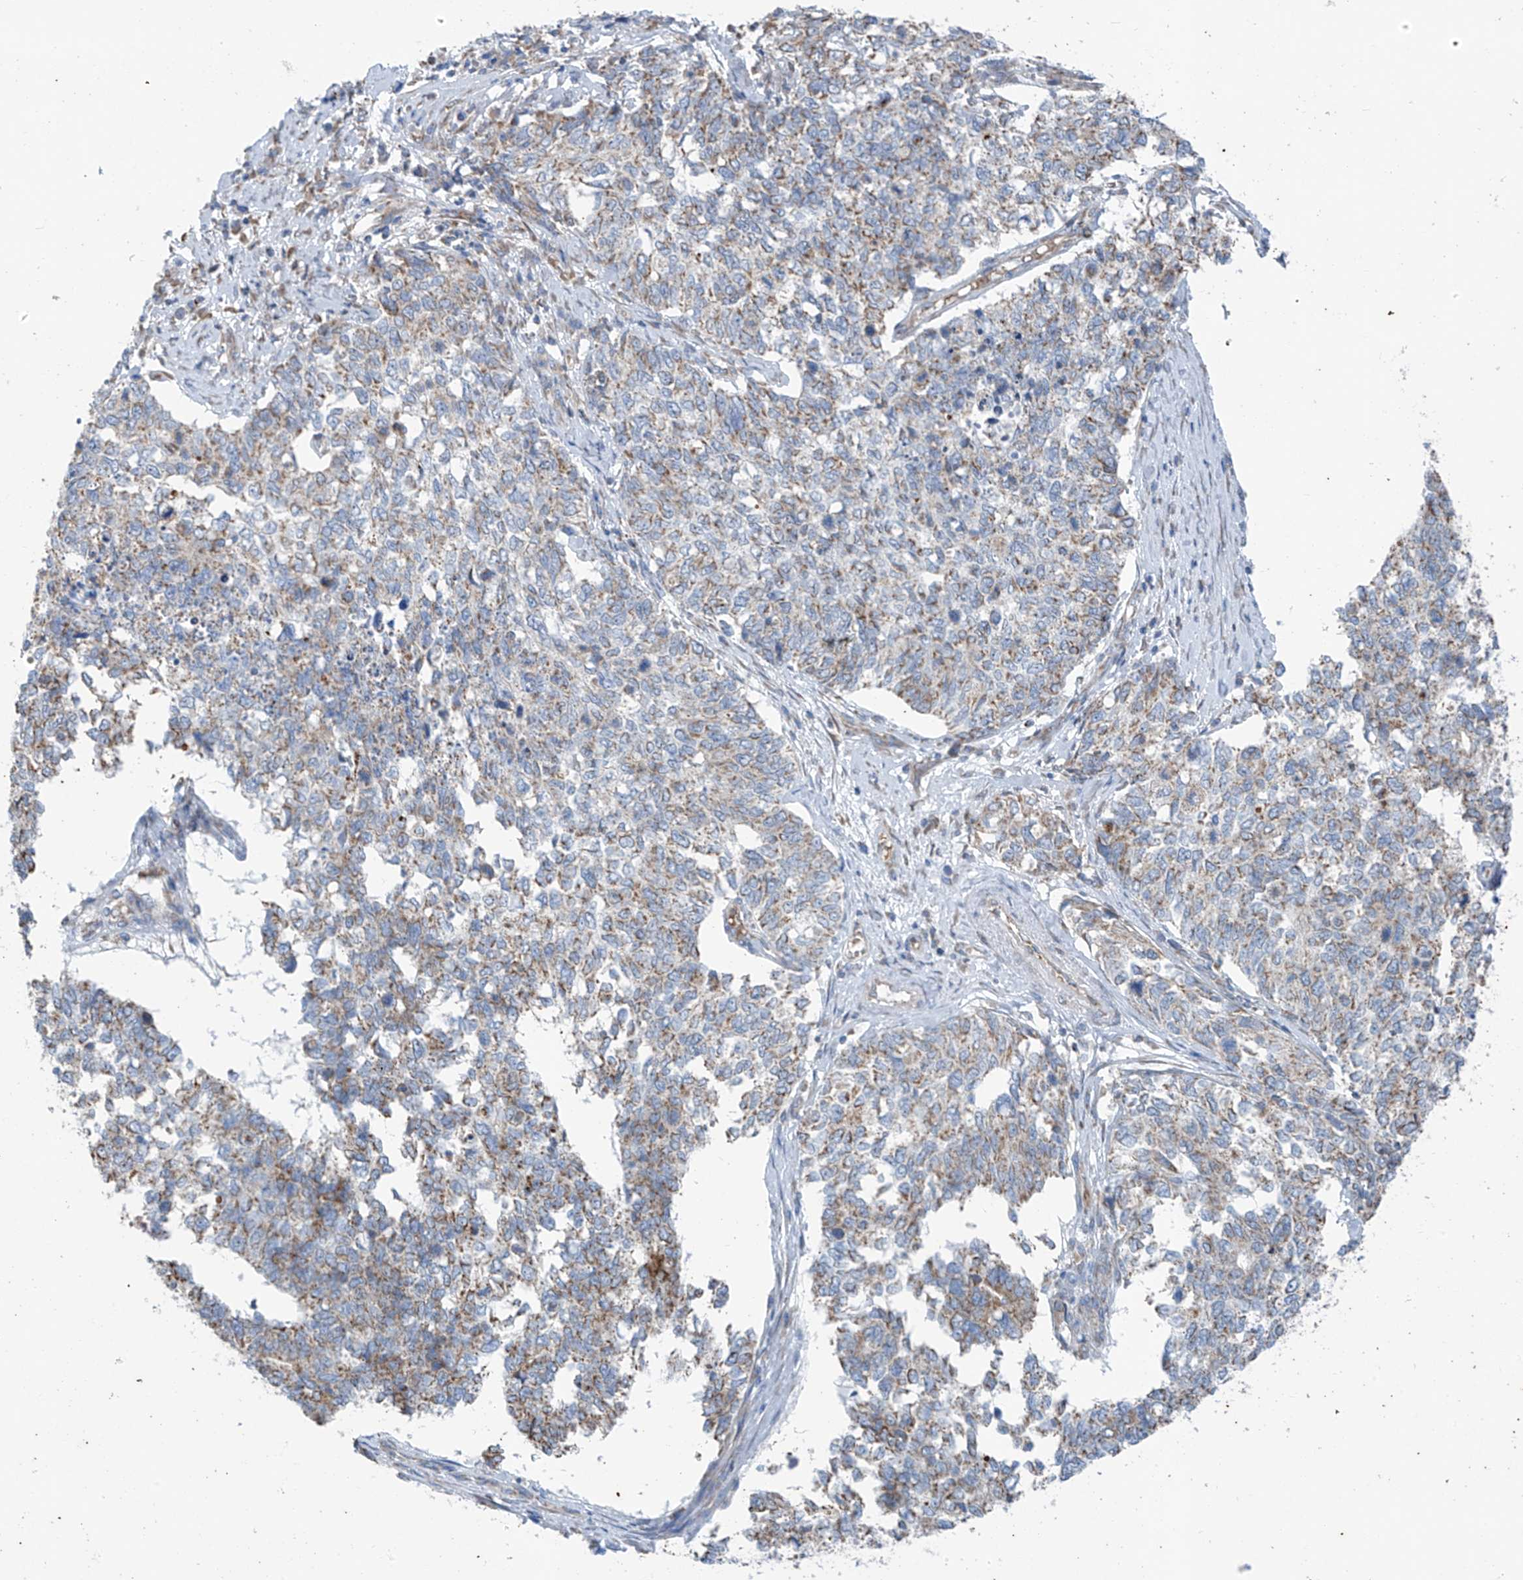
{"staining": {"intensity": "weak", "quantity": ">75%", "location": "cytoplasmic/membranous"}, "tissue": "cervical cancer", "cell_type": "Tumor cells", "image_type": "cancer", "snomed": [{"axis": "morphology", "description": "Squamous cell carcinoma, NOS"}, {"axis": "topography", "description": "Cervix"}], "caption": "The photomicrograph shows a brown stain indicating the presence of a protein in the cytoplasmic/membranous of tumor cells in cervical cancer.", "gene": "EOMES", "patient": {"sex": "female", "age": 63}}